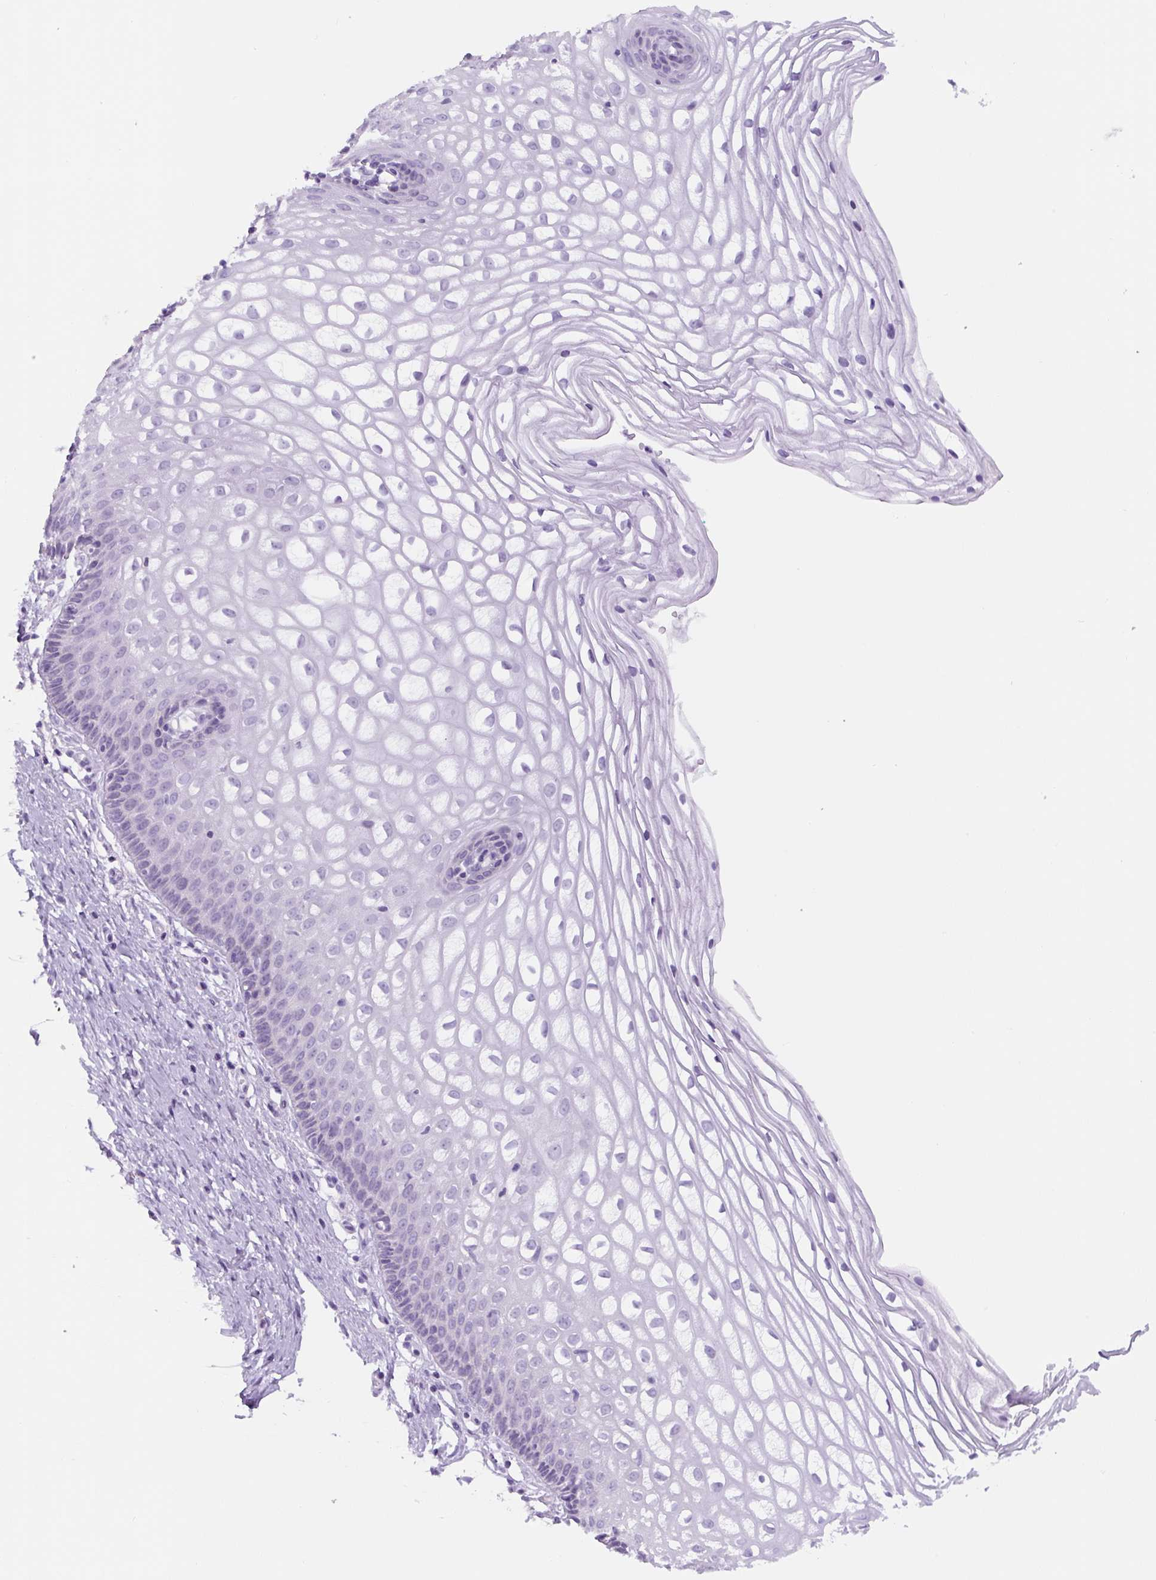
{"staining": {"intensity": "negative", "quantity": "none", "location": "none"}, "tissue": "cervix", "cell_type": "Glandular cells", "image_type": "normal", "snomed": [{"axis": "morphology", "description": "Normal tissue, NOS"}, {"axis": "topography", "description": "Cervix"}], "caption": "DAB immunohistochemical staining of benign cervix exhibits no significant expression in glandular cells.", "gene": "ADAMTS19", "patient": {"sex": "female", "age": 36}}